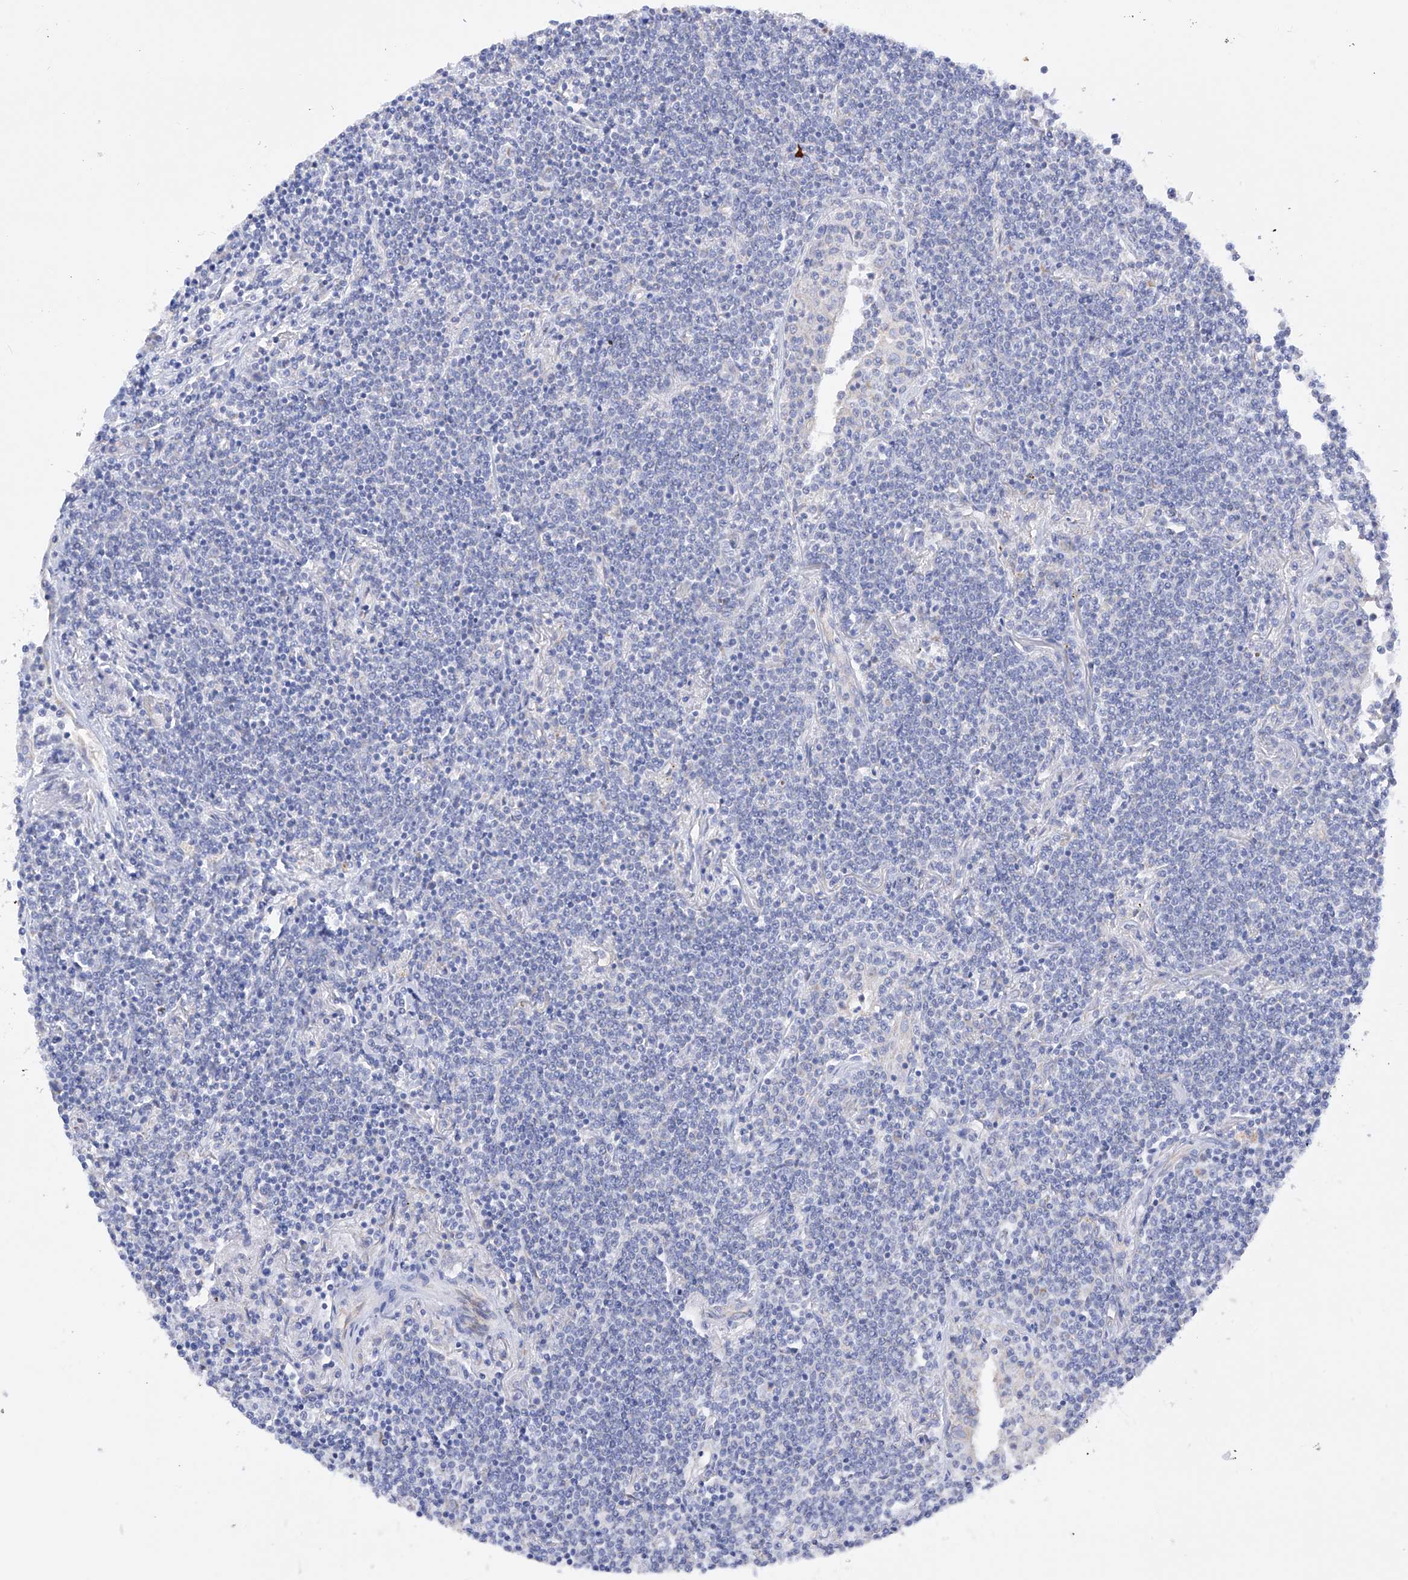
{"staining": {"intensity": "negative", "quantity": "none", "location": "none"}, "tissue": "lymphoma", "cell_type": "Tumor cells", "image_type": "cancer", "snomed": [{"axis": "morphology", "description": "Malignant lymphoma, non-Hodgkin's type, Low grade"}, {"axis": "topography", "description": "Lung"}], "caption": "IHC image of malignant lymphoma, non-Hodgkin's type (low-grade) stained for a protein (brown), which displays no staining in tumor cells. The staining is performed using DAB brown chromogen with nuclei counter-stained in using hematoxylin.", "gene": "FLG", "patient": {"sex": "female", "age": 71}}